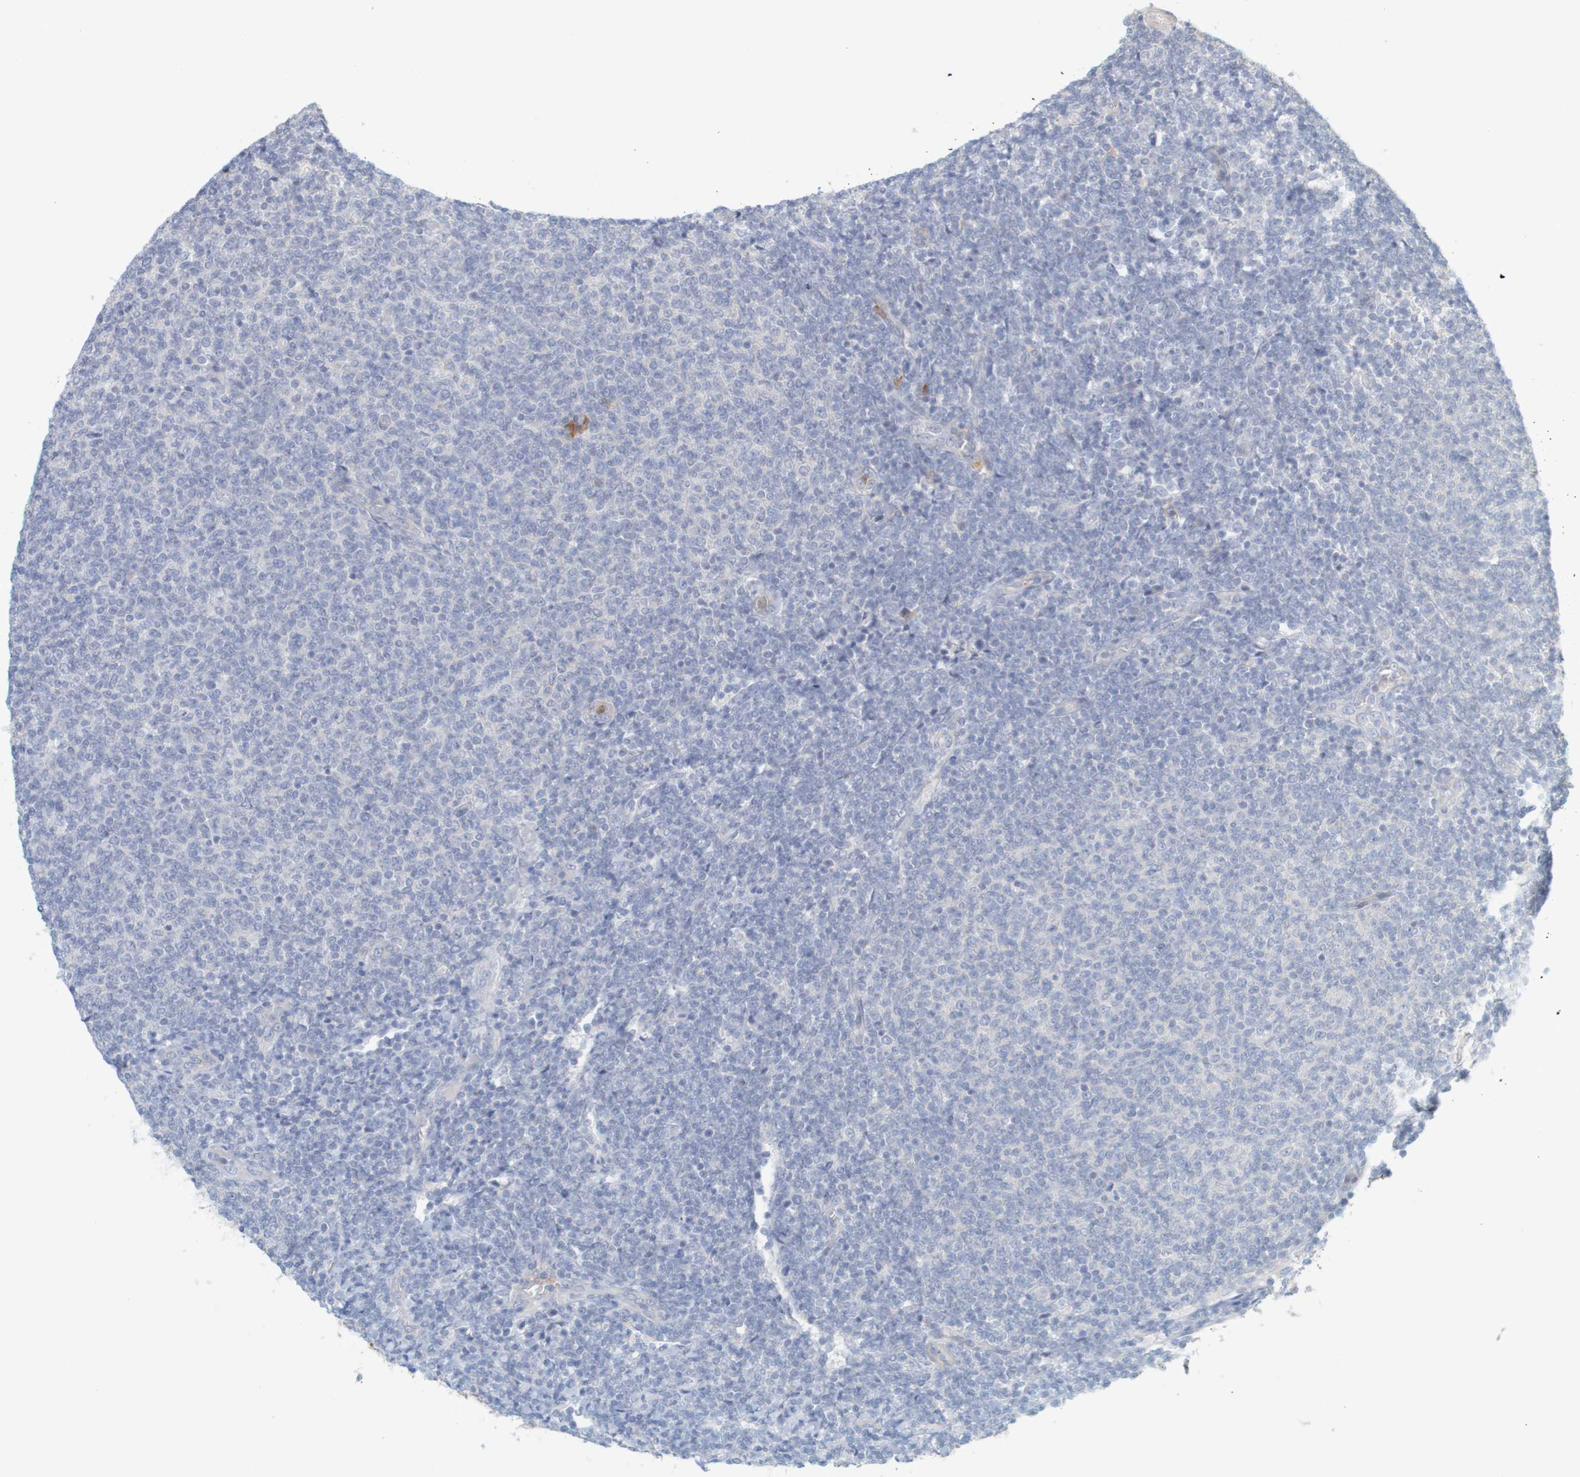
{"staining": {"intensity": "negative", "quantity": "none", "location": "none"}, "tissue": "lymphoma", "cell_type": "Tumor cells", "image_type": "cancer", "snomed": [{"axis": "morphology", "description": "Malignant lymphoma, non-Hodgkin's type, Low grade"}, {"axis": "topography", "description": "Lymph node"}], "caption": "This photomicrograph is of low-grade malignant lymphoma, non-Hodgkin's type stained with IHC to label a protein in brown with the nuclei are counter-stained blue. There is no staining in tumor cells.", "gene": "KRT23", "patient": {"sex": "male", "age": 66}}